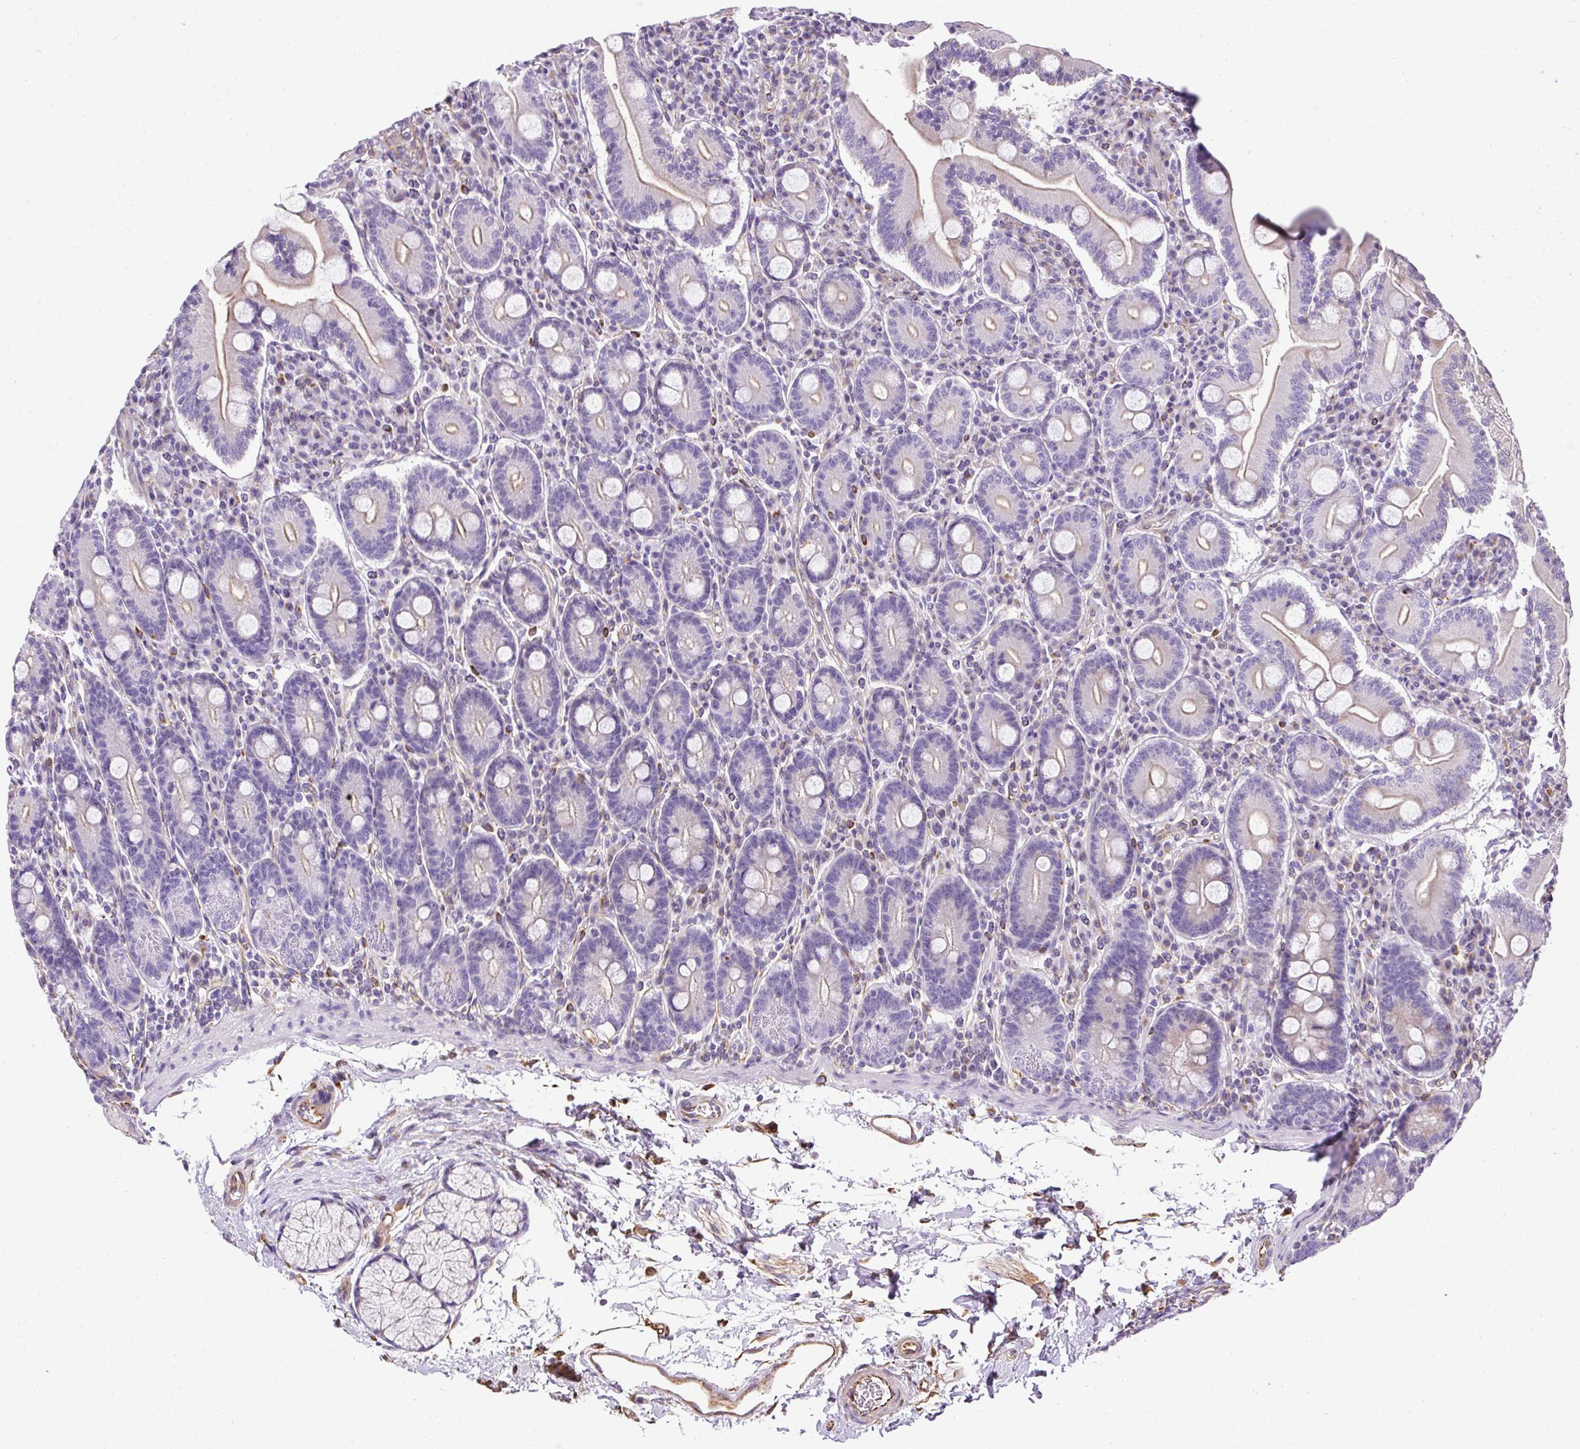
{"staining": {"intensity": "moderate", "quantity": "<25%", "location": "cytoplasmic/membranous"}, "tissue": "duodenum", "cell_type": "Glandular cells", "image_type": "normal", "snomed": [{"axis": "morphology", "description": "Normal tissue, NOS"}, {"axis": "topography", "description": "Duodenum"}], "caption": "Immunohistochemistry (IHC) of benign duodenum shows low levels of moderate cytoplasmic/membranous staining in about <25% of glandular cells.", "gene": "PLS1", "patient": {"sex": "male", "age": 35}}